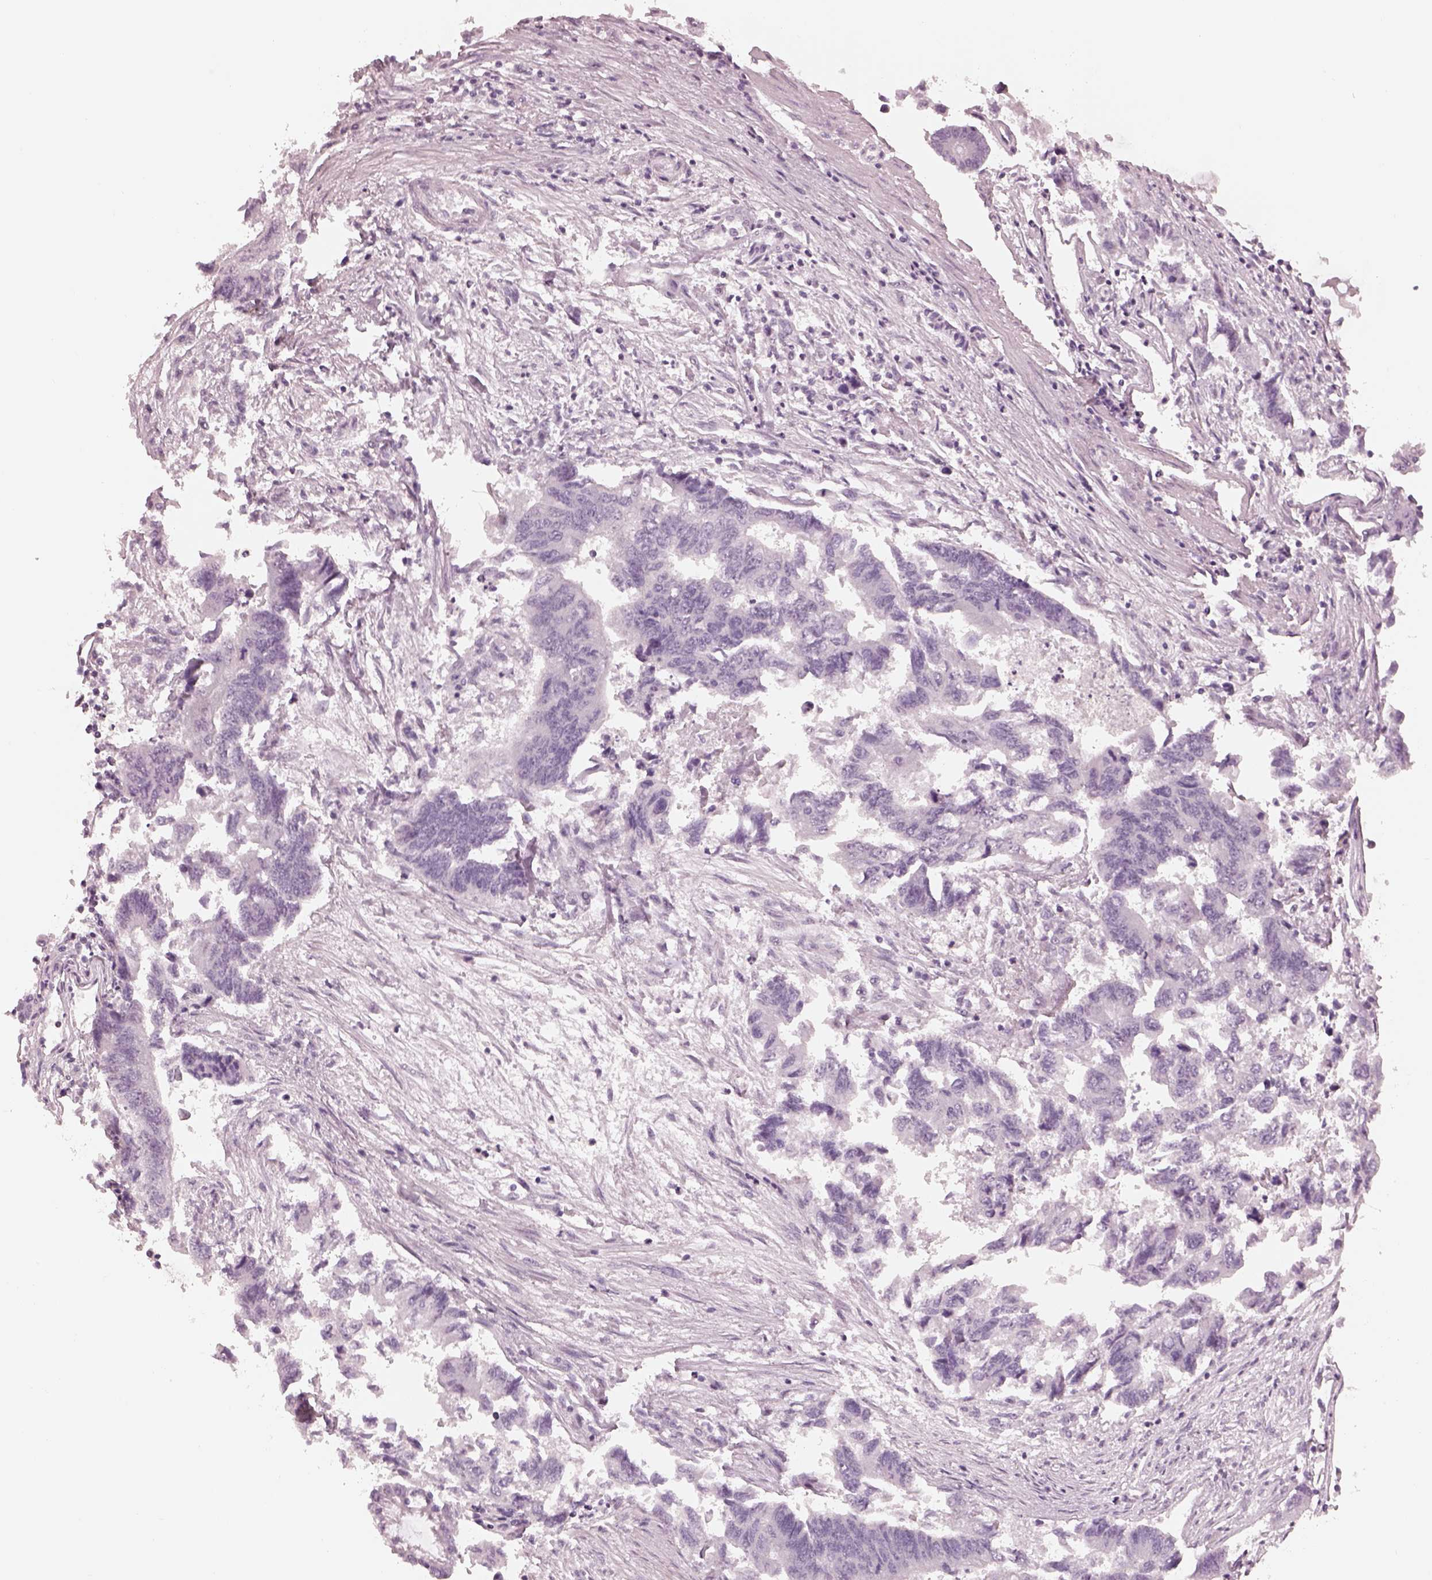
{"staining": {"intensity": "negative", "quantity": "none", "location": "none"}, "tissue": "colorectal cancer", "cell_type": "Tumor cells", "image_type": "cancer", "snomed": [{"axis": "morphology", "description": "Adenocarcinoma, NOS"}, {"axis": "topography", "description": "Colon"}], "caption": "A high-resolution photomicrograph shows immunohistochemistry staining of adenocarcinoma (colorectal), which exhibits no significant expression in tumor cells.", "gene": "PRKACG", "patient": {"sex": "female", "age": 65}}